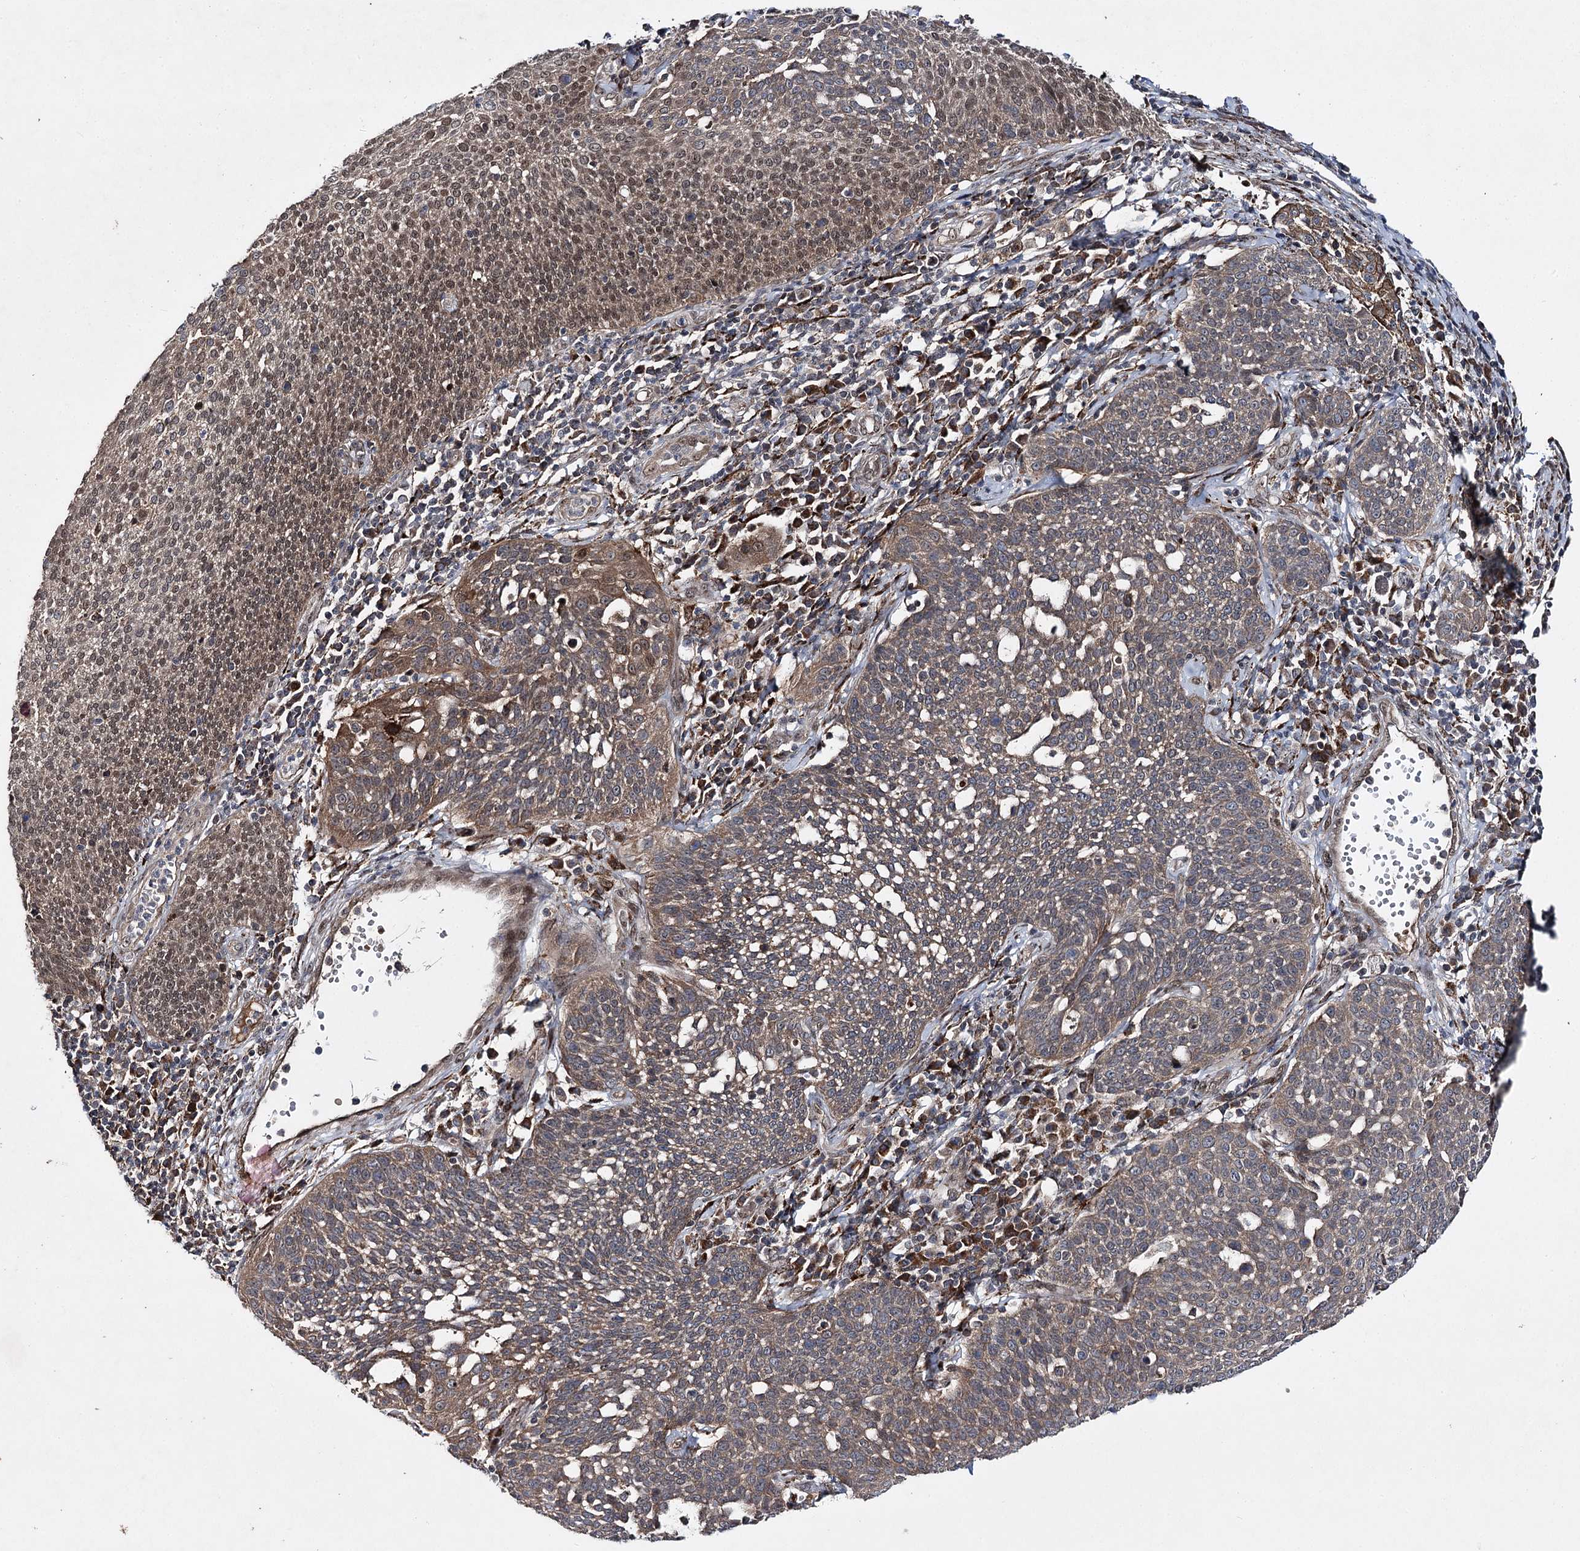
{"staining": {"intensity": "moderate", "quantity": "25%-75%", "location": "cytoplasmic/membranous"}, "tissue": "cervical cancer", "cell_type": "Tumor cells", "image_type": "cancer", "snomed": [{"axis": "morphology", "description": "Squamous cell carcinoma, NOS"}, {"axis": "topography", "description": "Cervix"}], "caption": "High-magnification brightfield microscopy of cervical cancer stained with DAB (brown) and counterstained with hematoxylin (blue). tumor cells exhibit moderate cytoplasmic/membranous positivity is present in about25%-75% of cells. Using DAB (brown) and hematoxylin (blue) stains, captured at high magnification using brightfield microscopy.", "gene": "MSANTD2", "patient": {"sex": "female", "age": 34}}